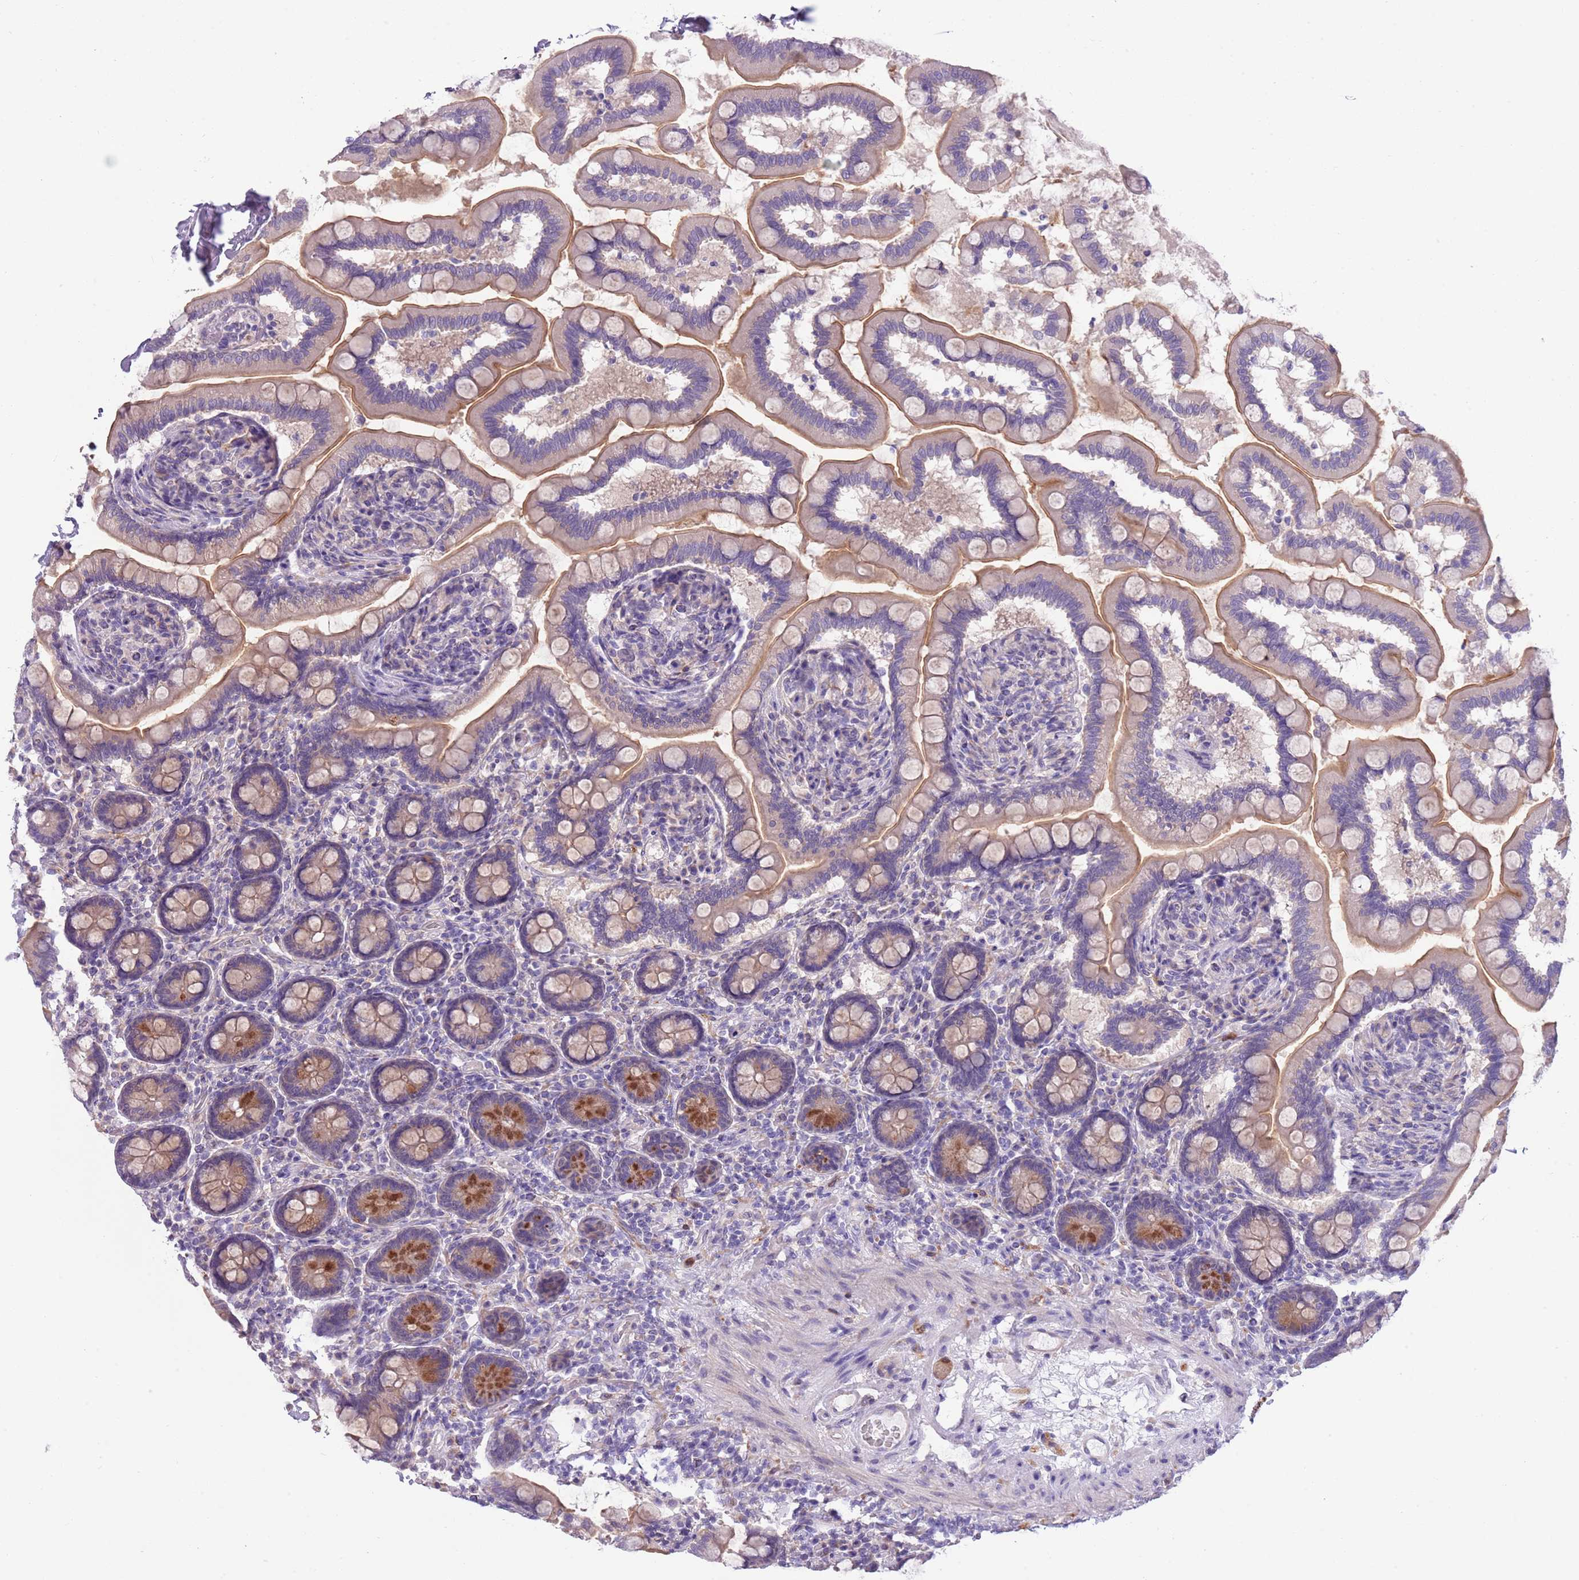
{"staining": {"intensity": "strong", "quantity": "<25%", "location": "cytoplasmic/membranous"}, "tissue": "small intestine", "cell_type": "Glandular cells", "image_type": "normal", "snomed": [{"axis": "morphology", "description": "Normal tissue, NOS"}, {"axis": "topography", "description": "Small intestine"}], "caption": "Immunohistochemical staining of unremarkable human small intestine reveals <25% levels of strong cytoplasmic/membranous protein staining in approximately <25% of glandular cells. Nuclei are stained in blue.", "gene": "ZFP2", "patient": {"sex": "female", "age": 64}}